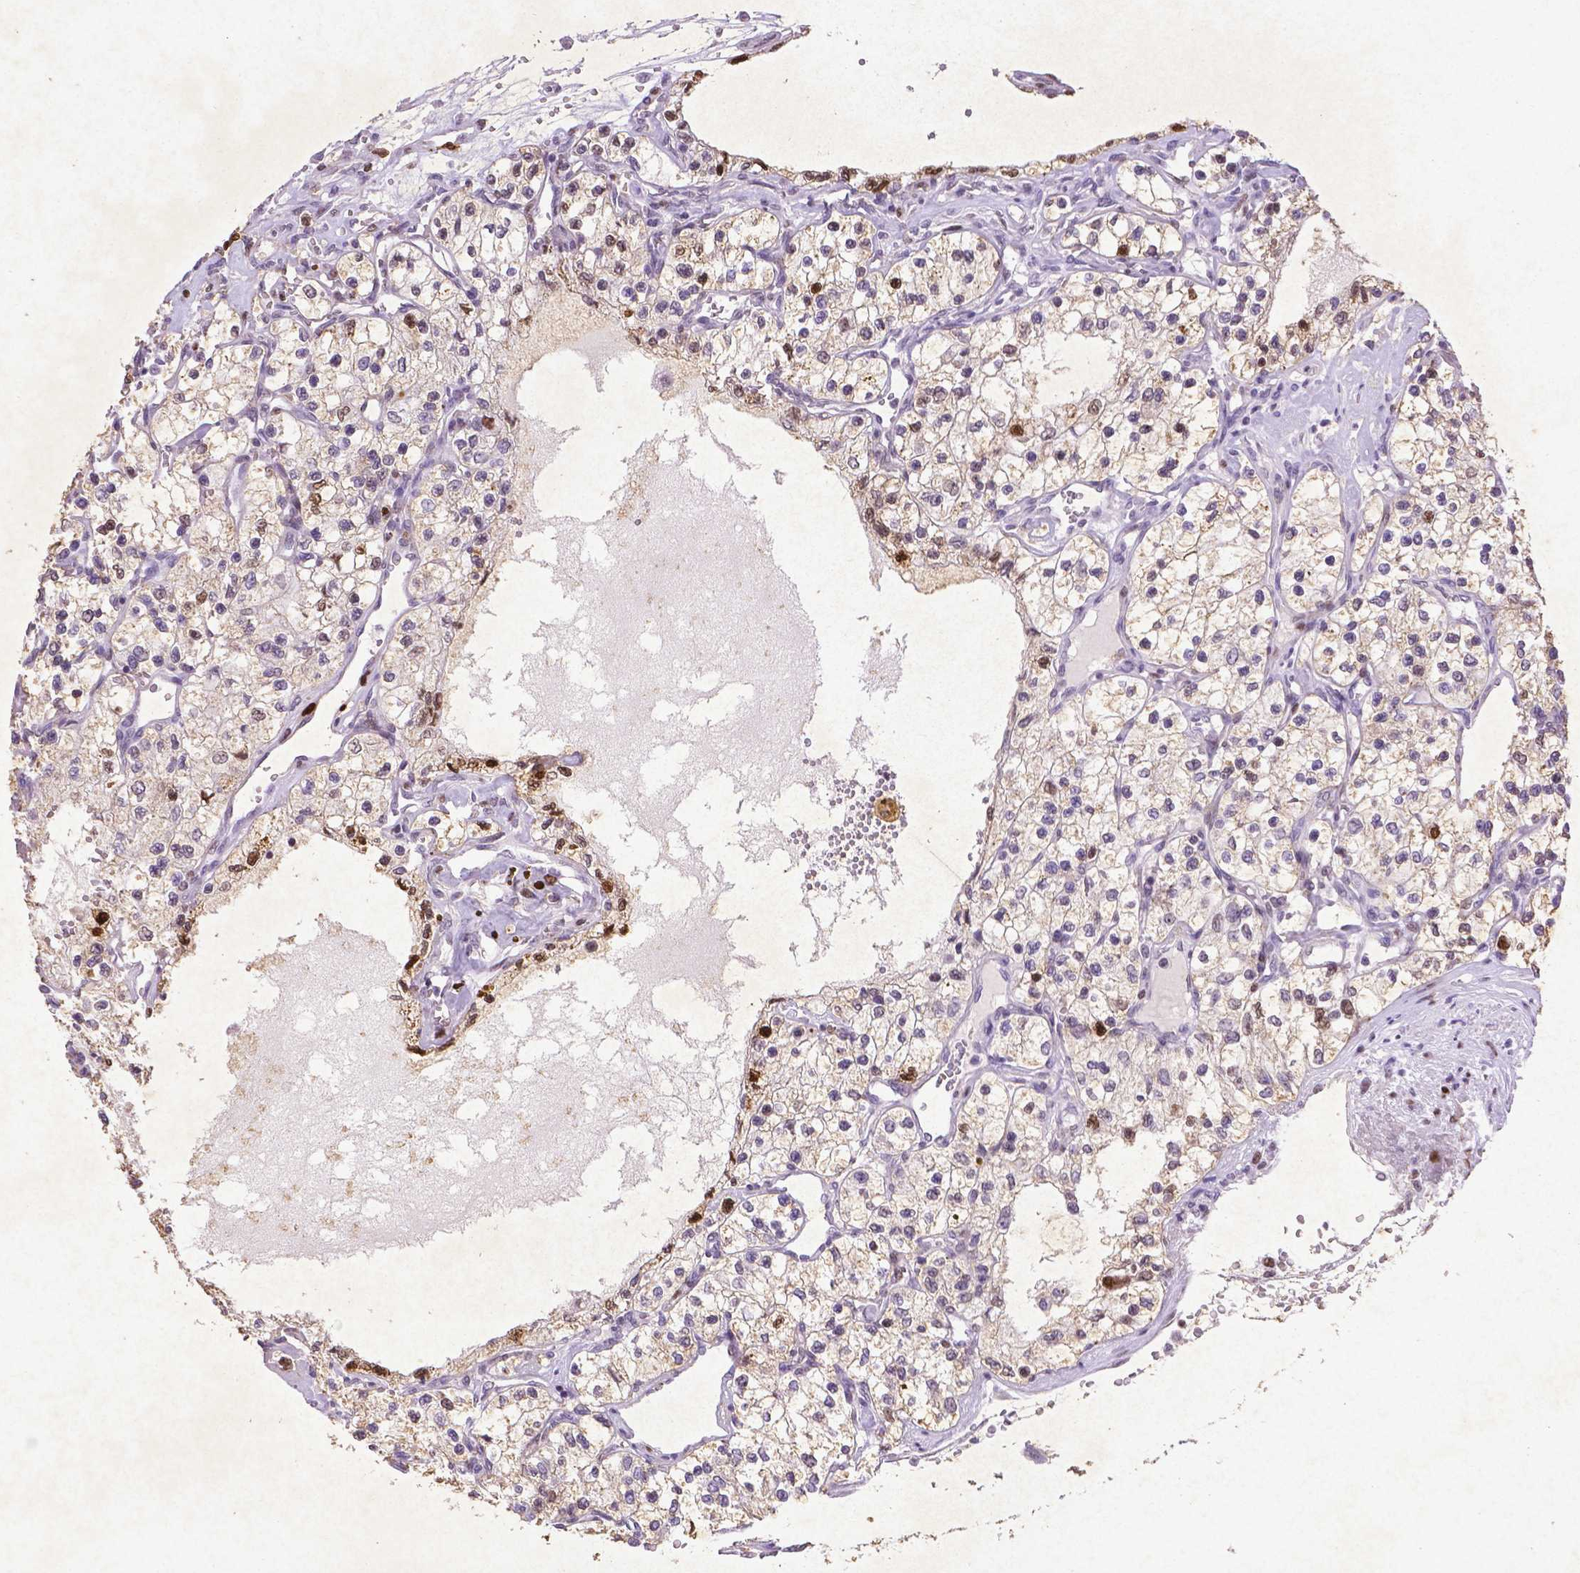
{"staining": {"intensity": "strong", "quantity": "<25%", "location": "nuclear"}, "tissue": "renal cancer", "cell_type": "Tumor cells", "image_type": "cancer", "snomed": [{"axis": "morphology", "description": "Adenocarcinoma, NOS"}, {"axis": "topography", "description": "Kidney"}], "caption": "Protein expression by immunohistochemistry displays strong nuclear staining in about <25% of tumor cells in renal cancer.", "gene": "CDKN1A", "patient": {"sex": "female", "age": 69}}